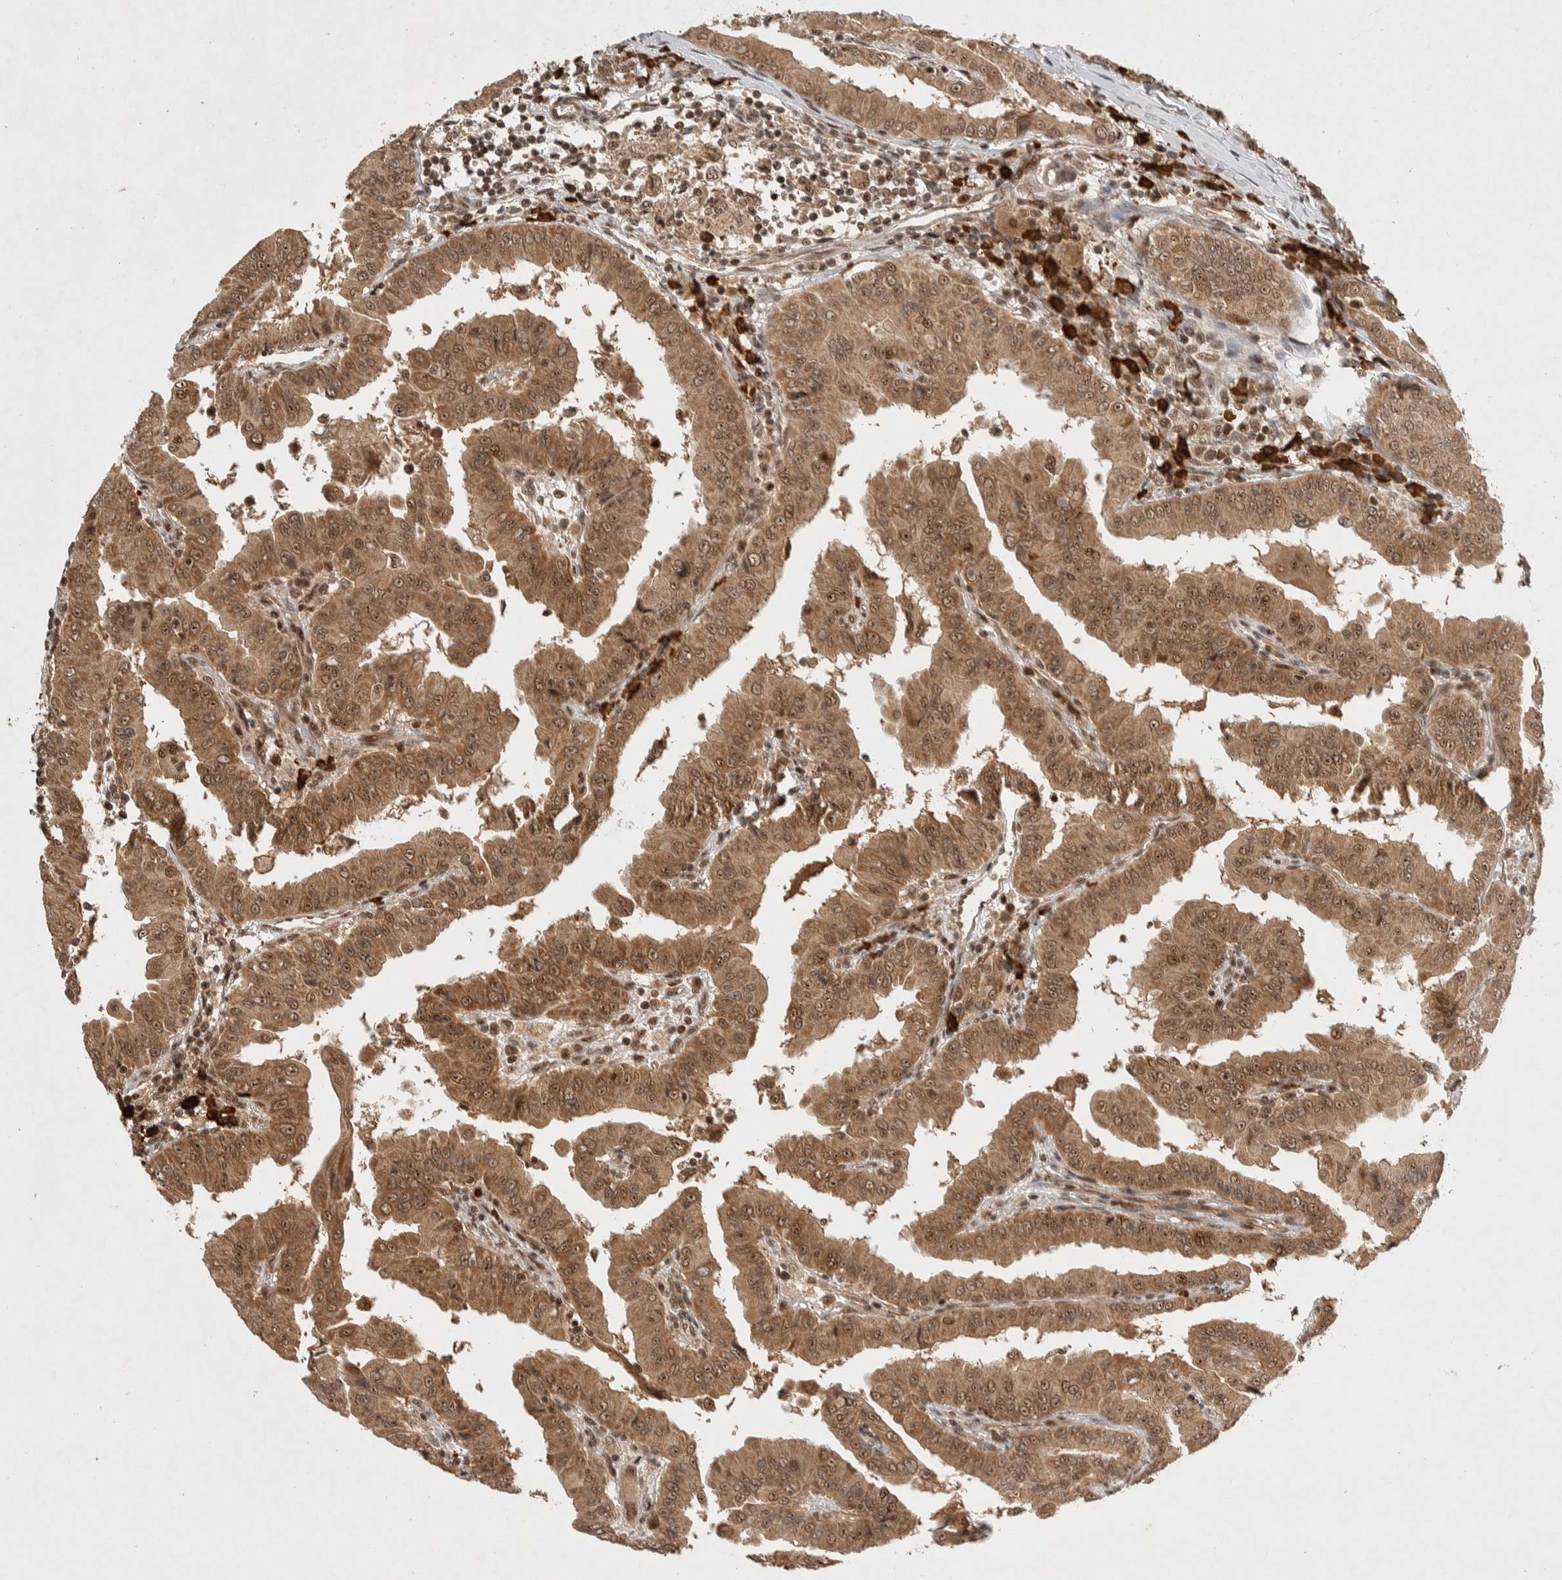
{"staining": {"intensity": "moderate", "quantity": ">75%", "location": "cytoplasmic/membranous,nuclear"}, "tissue": "thyroid cancer", "cell_type": "Tumor cells", "image_type": "cancer", "snomed": [{"axis": "morphology", "description": "Papillary adenocarcinoma, NOS"}, {"axis": "topography", "description": "Thyroid gland"}], "caption": "A medium amount of moderate cytoplasmic/membranous and nuclear staining is present in about >75% of tumor cells in papillary adenocarcinoma (thyroid) tissue. (DAB IHC, brown staining for protein, blue staining for nuclei).", "gene": "TOR1B", "patient": {"sex": "male", "age": 33}}